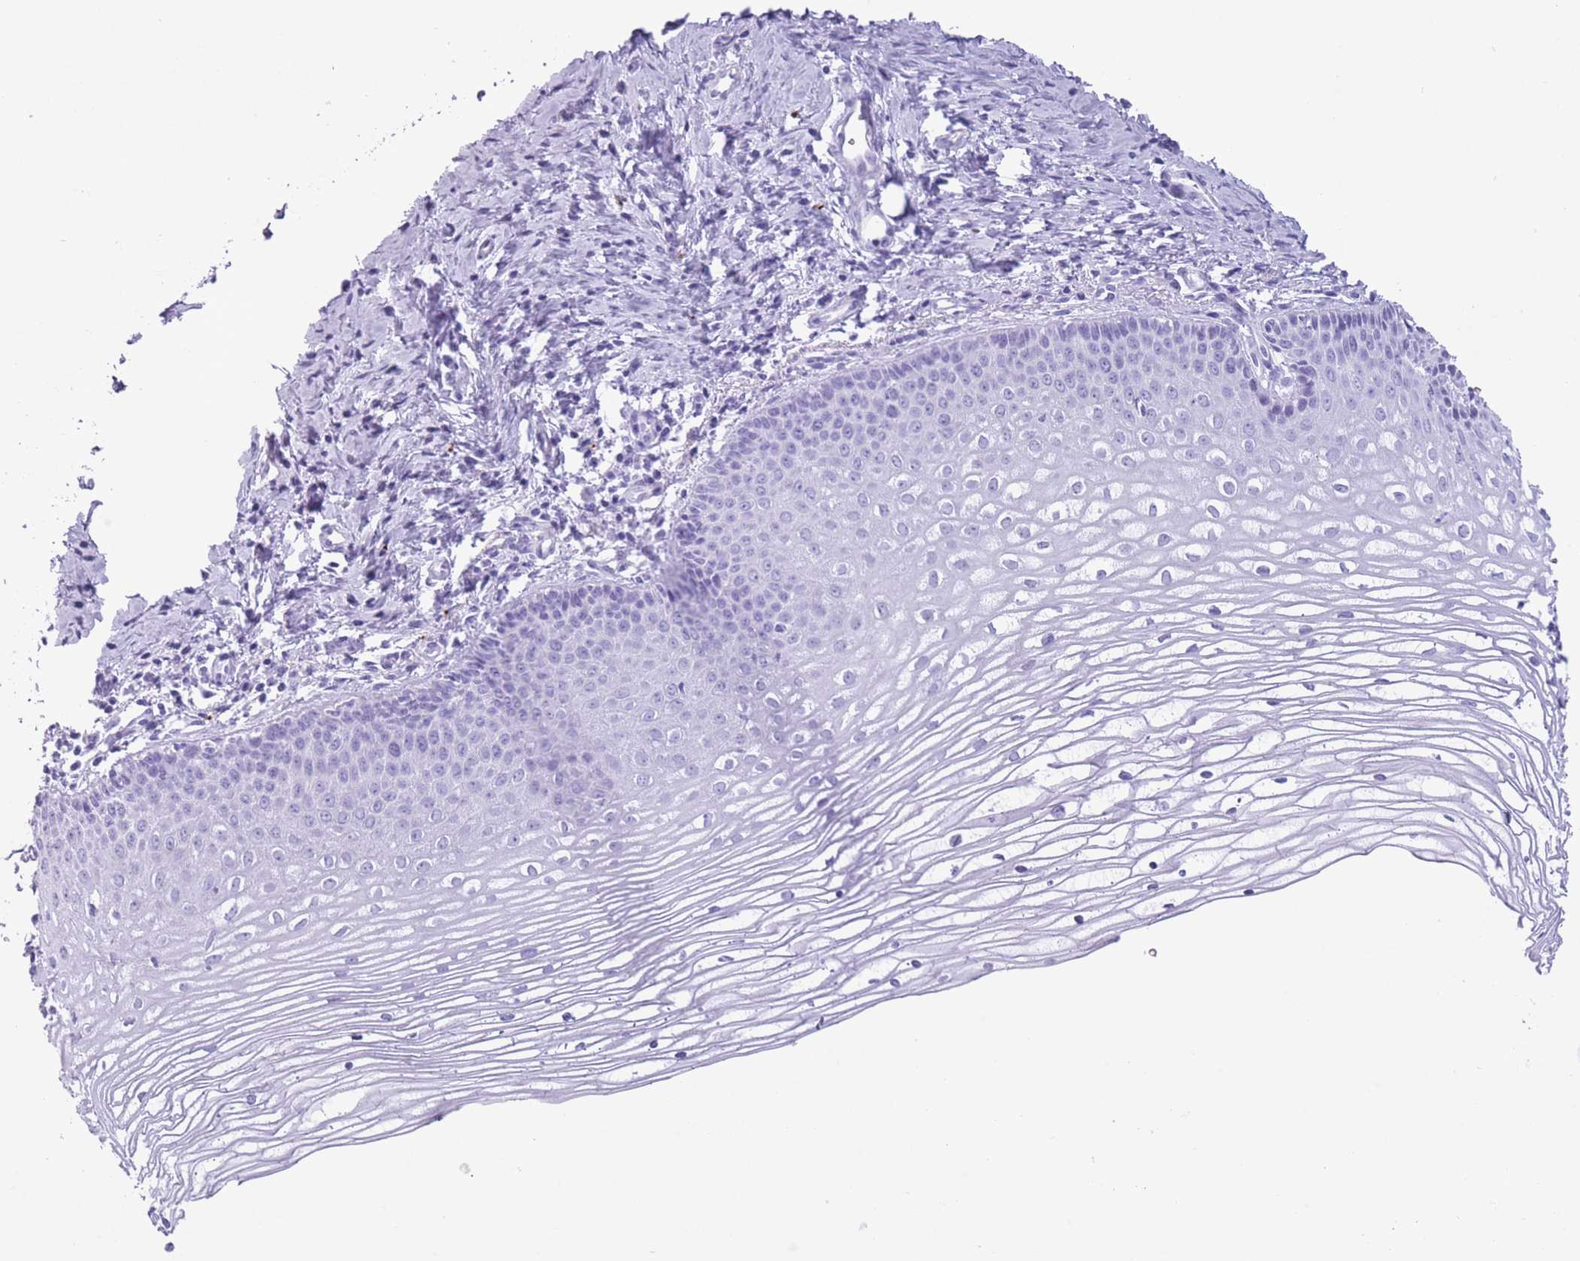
{"staining": {"intensity": "negative", "quantity": "none", "location": "none"}, "tissue": "cervix", "cell_type": "Glandular cells", "image_type": "normal", "snomed": [{"axis": "morphology", "description": "Normal tissue, NOS"}, {"axis": "topography", "description": "Cervix"}], "caption": "Immunohistochemistry (IHC) photomicrograph of normal cervix: cervix stained with DAB (3,3'-diaminobenzidine) exhibits no significant protein staining in glandular cells.", "gene": "OR4F16", "patient": {"sex": "female", "age": 47}}